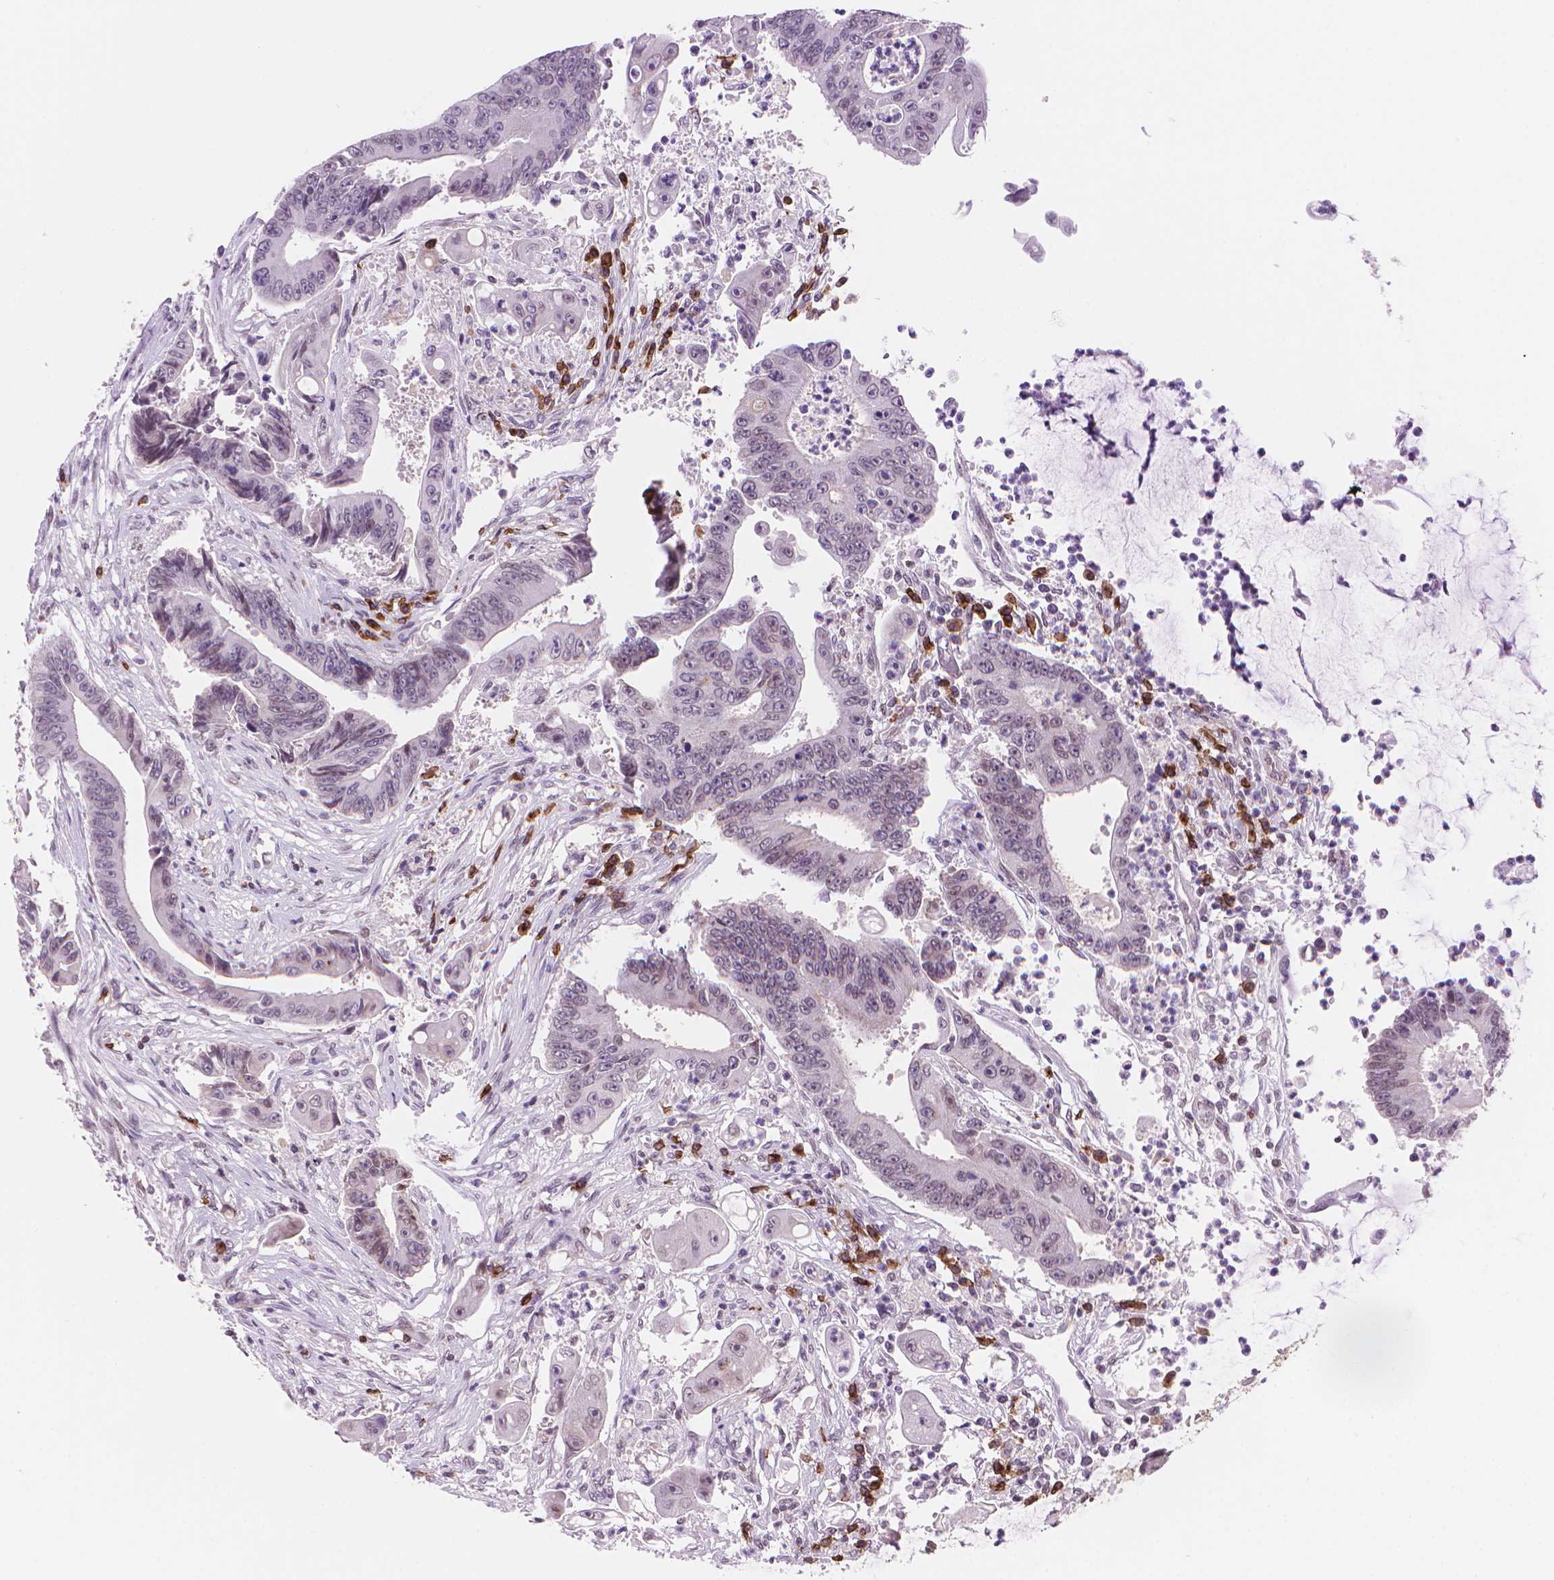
{"staining": {"intensity": "negative", "quantity": "none", "location": "none"}, "tissue": "colorectal cancer", "cell_type": "Tumor cells", "image_type": "cancer", "snomed": [{"axis": "morphology", "description": "Adenocarcinoma, NOS"}, {"axis": "topography", "description": "Rectum"}], "caption": "Photomicrograph shows no significant protein expression in tumor cells of colorectal cancer (adenocarcinoma).", "gene": "TMEM184A", "patient": {"sex": "male", "age": 54}}